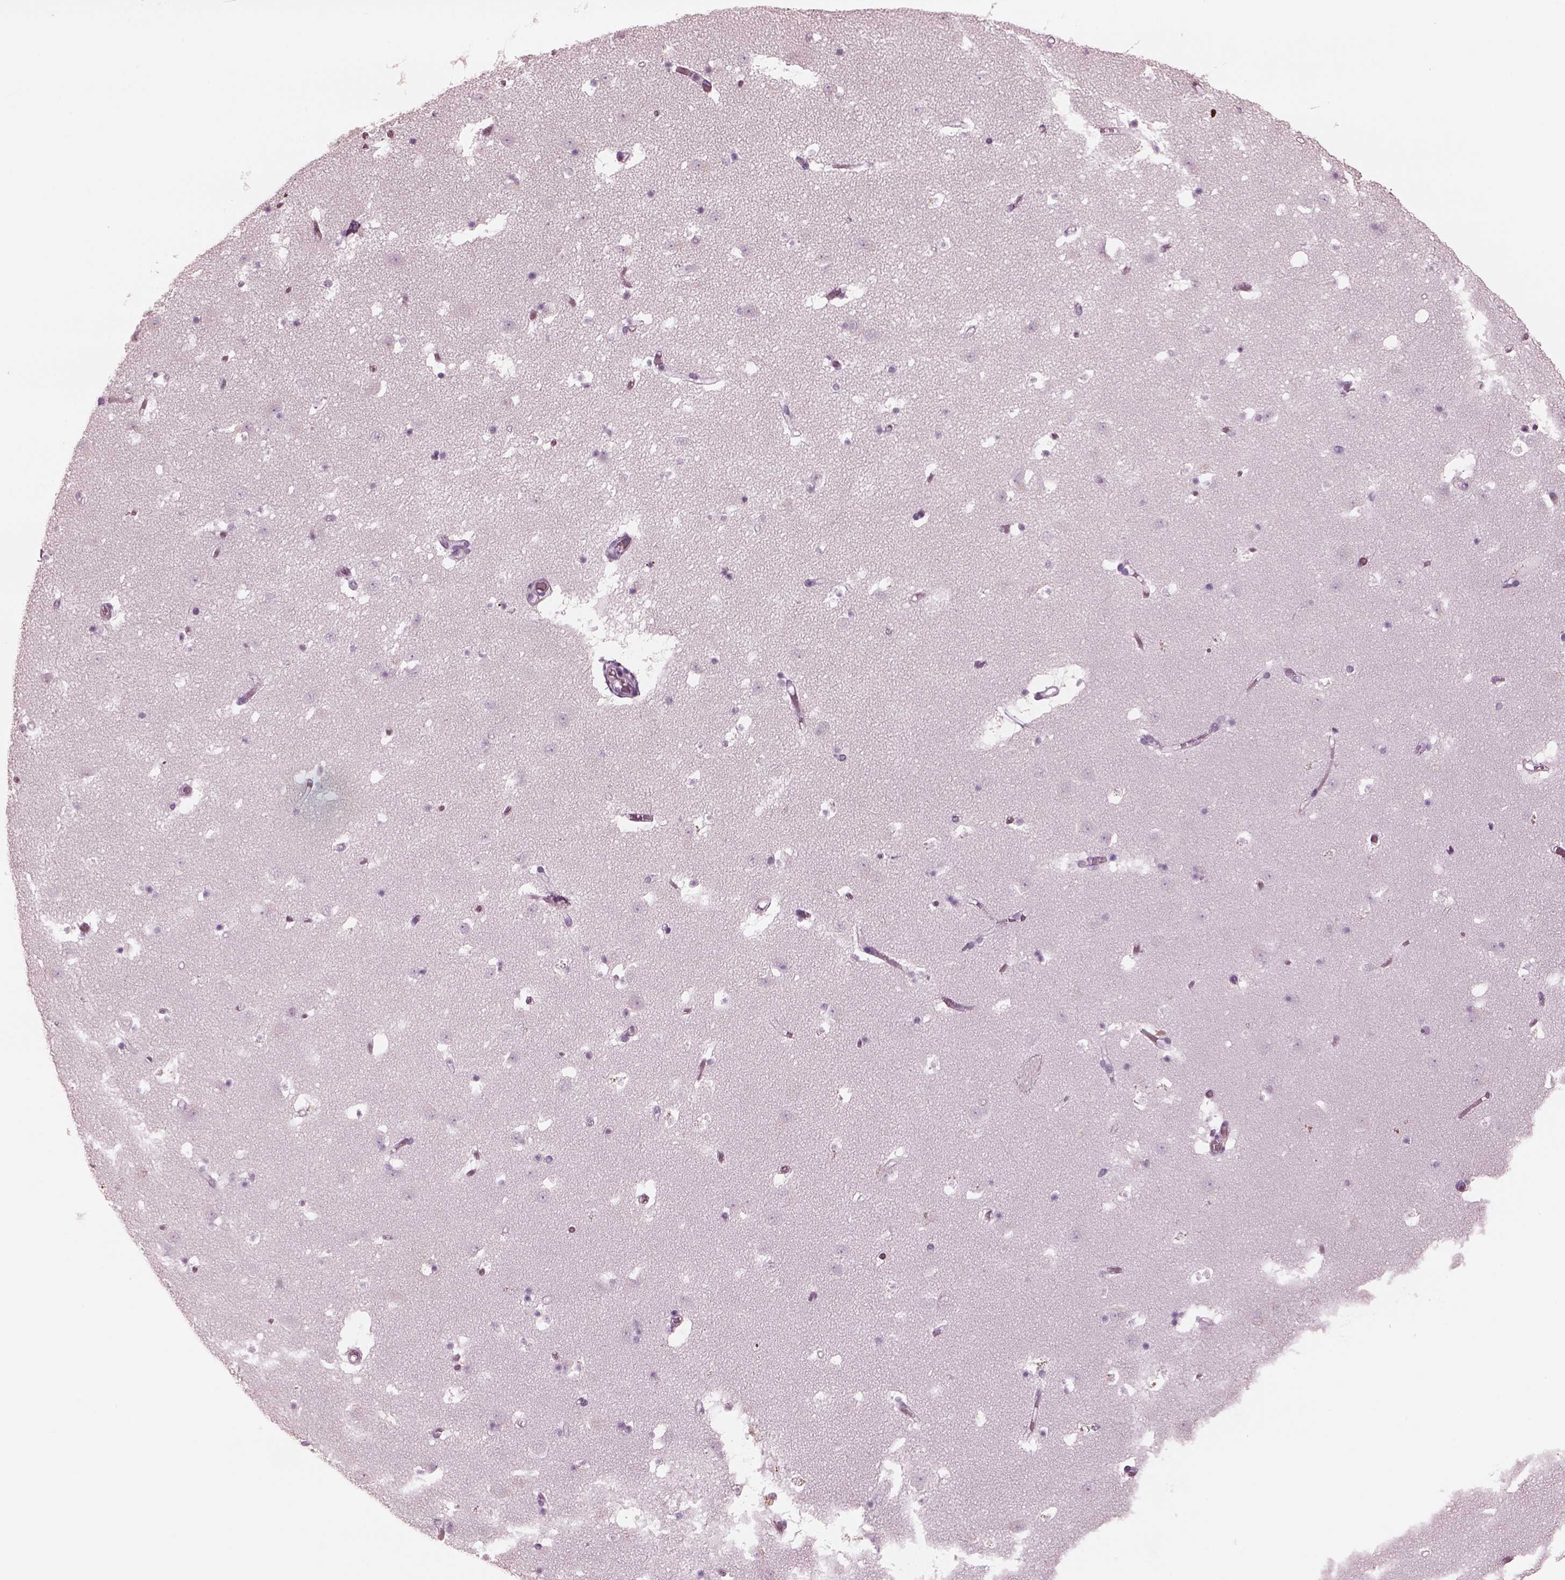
{"staining": {"intensity": "negative", "quantity": "none", "location": "none"}, "tissue": "caudate", "cell_type": "Glial cells", "image_type": "normal", "snomed": [{"axis": "morphology", "description": "Normal tissue, NOS"}, {"axis": "topography", "description": "Lateral ventricle wall"}], "caption": "Photomicrograph shows no significant protein staining in glial cells of normal caudate. Brightfield microscopy of immunohistochemistry stained with DAB (brown) and hematoxylin (blue), captured at high magnification.", "gene": "C2orf81", "patient": {"sex": "female", "age": 42}}